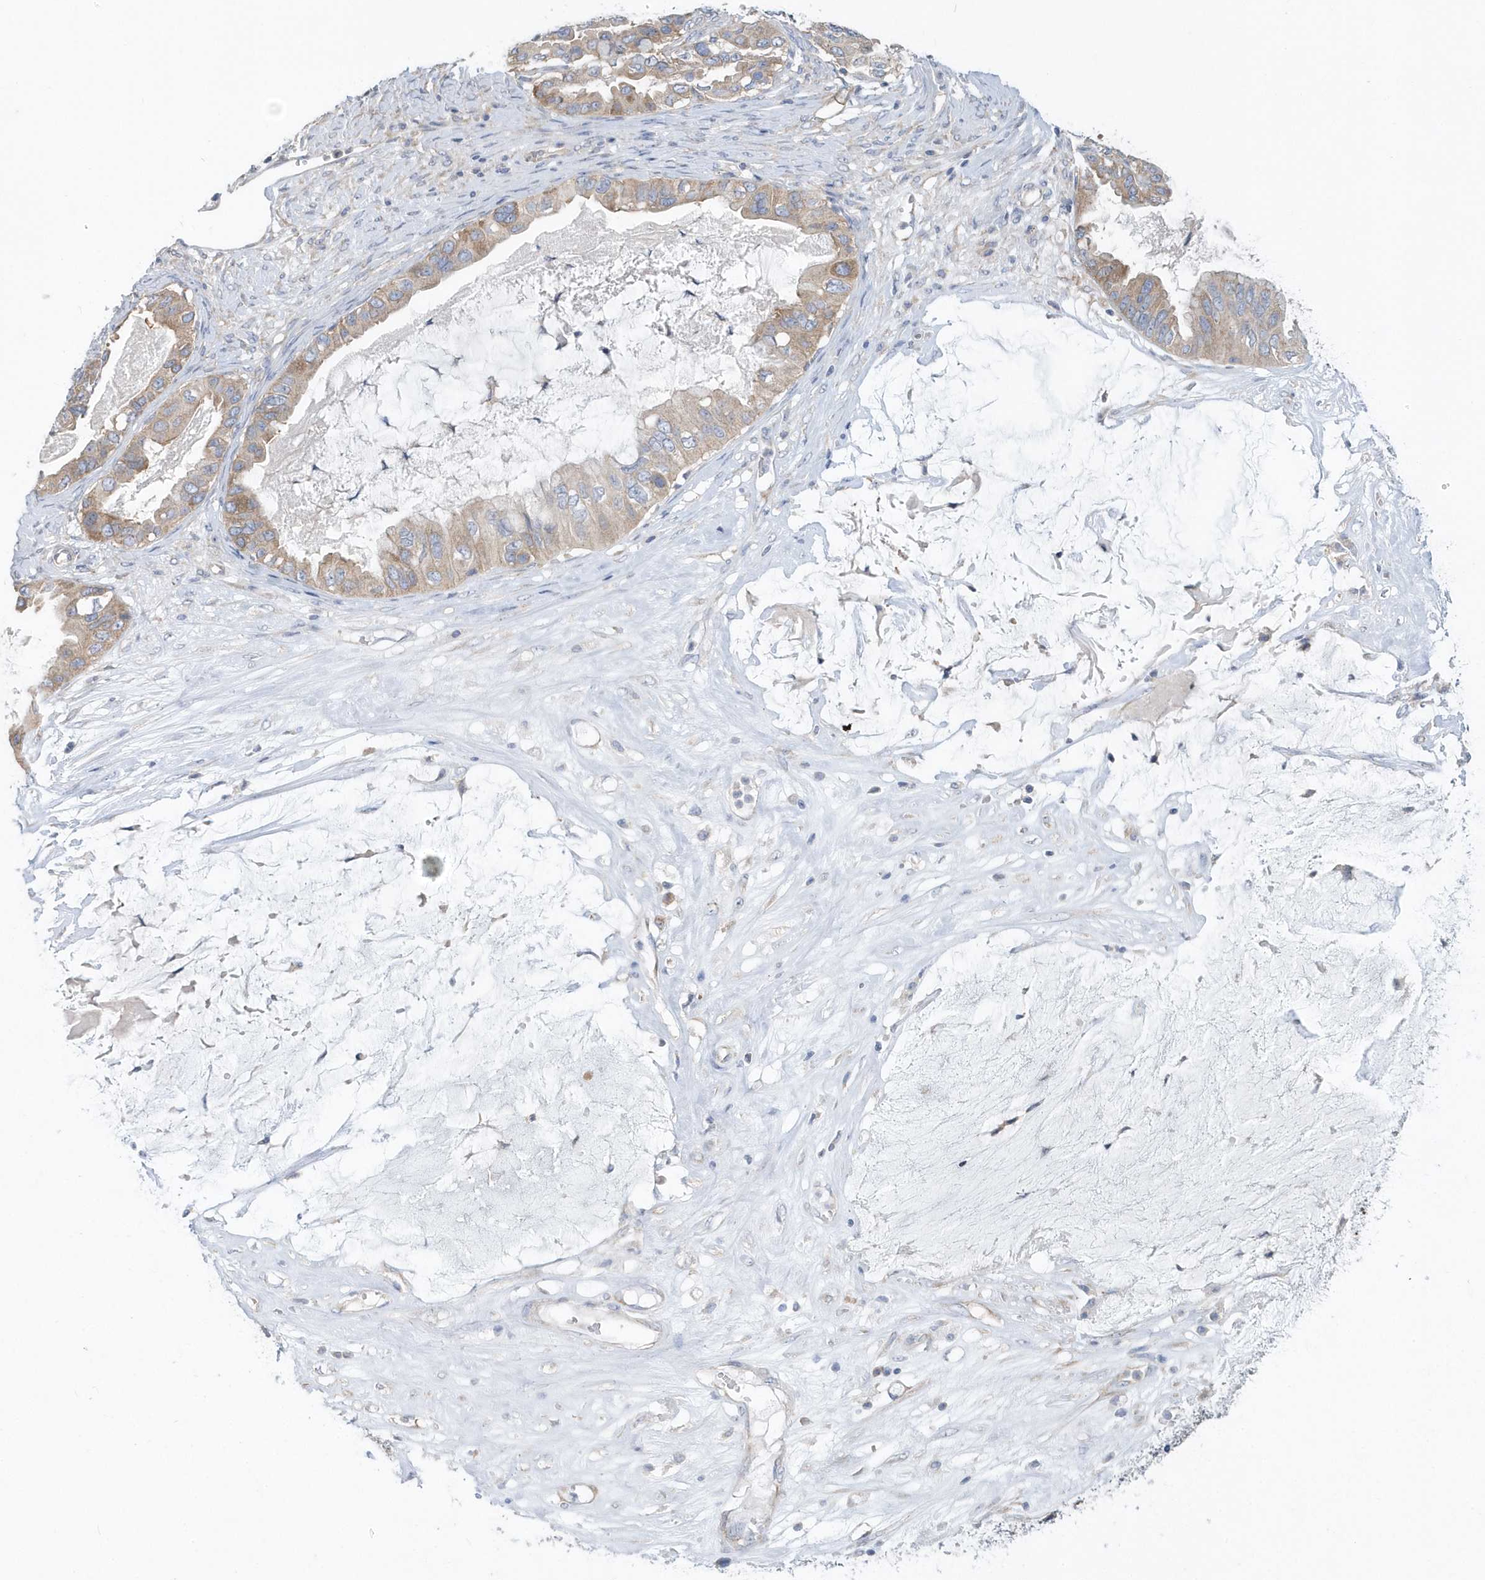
{"staining": {"intensity": "weak", "quantity": ">75%", "location": "cytoplasmic/membranous"}, "tissue": "ovarian cancer", "cell_type": "Tumor cells", "image_type": "cancer", "snomed": [{"axis": "morphology", "description": "Cystadenocarcinoma, mucinous, NOS"}, {"axis": "topography", "description": "Ovary"}], "caption": "Protein staining by immunohistochemistry (IHC) exhibits weak cytoplasmic/membranous staining in about >75% of tumor cells in ovarian cancer. (brown staining indicates protein expression, while blue staining denotes nuclei).", "gene": "EIF3C", "patient": {"sex": "female", "age": 80}}